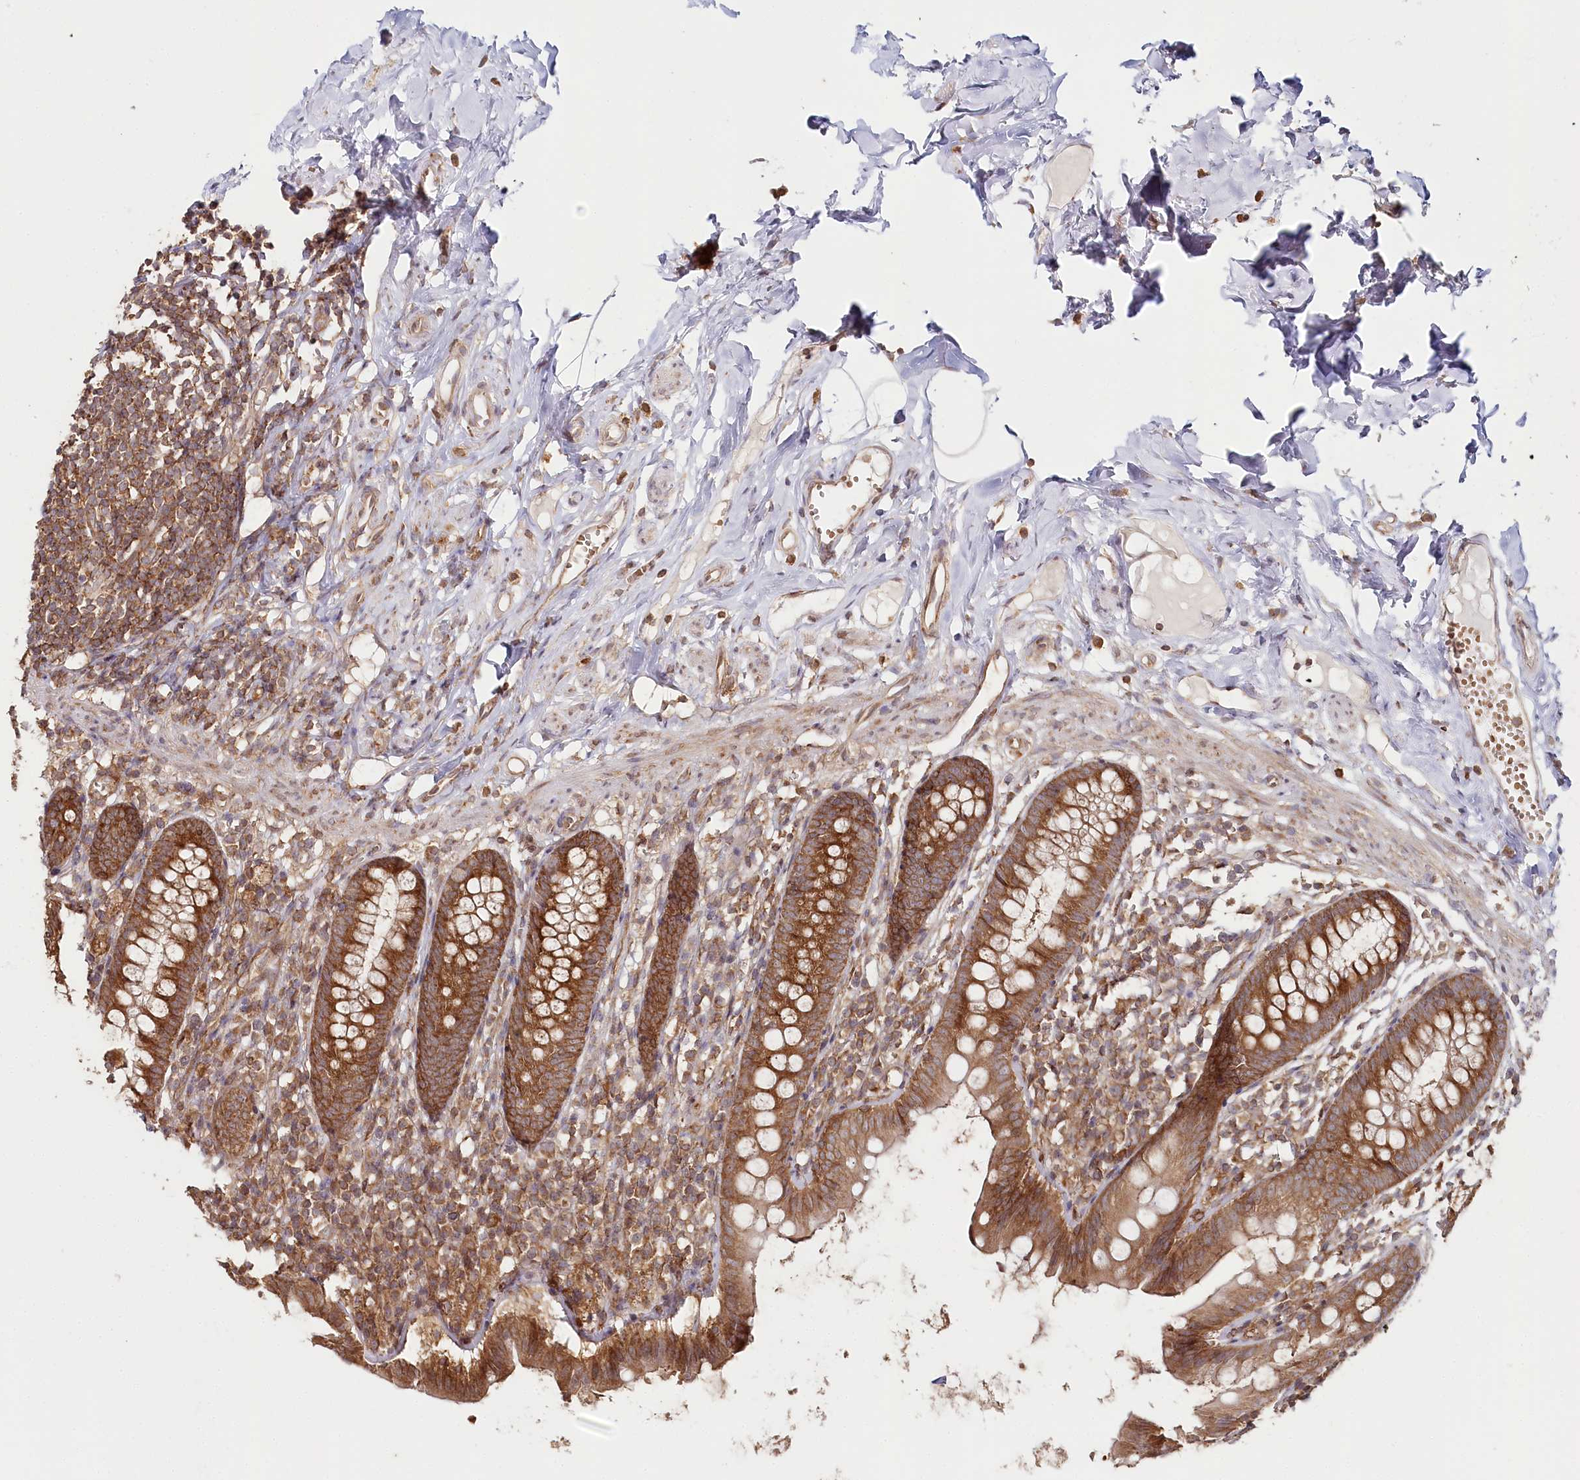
{"staining": {"intensity": "moderate", "quantity": ">75%", "location": "cytoplasmic/membranous"}, "tissue": "appendix", "cell_type": "Glandular cells", "image_type": "normal", "snomed": [{"axis": "morphology", "description": "Normal tissue, NOS"}, {"axis": "topography", "description": "Appendix"}], "caption": "Protein expression analysis of unremarkable appendix exhibits moderate cytoplasmic/membranous staining in about >75% of glandular cells.", "gene": "OTUD4", "patient": {"sex": "male", "age": 52}}